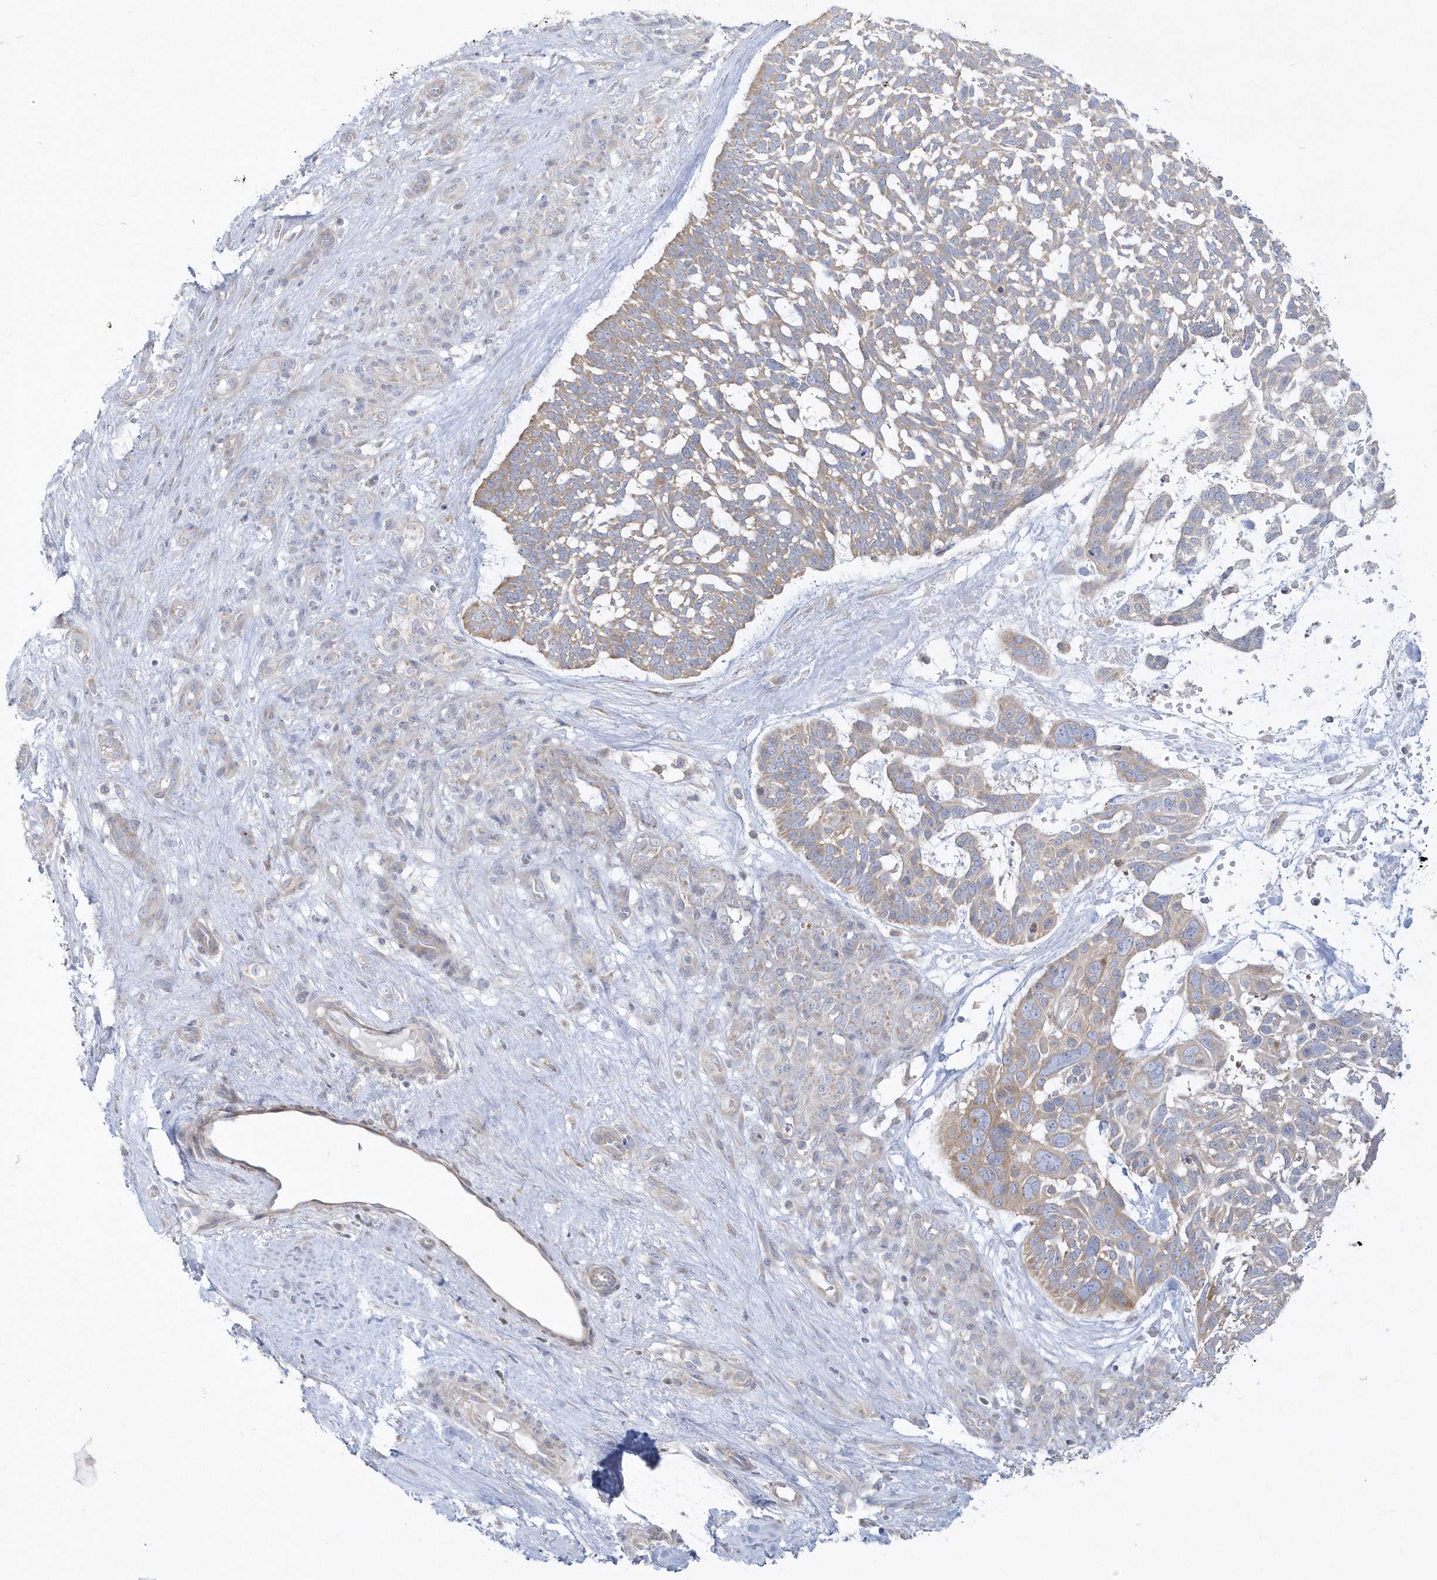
{"staining": {"intensity": "weak", "quantity": ">75%", "location": "cytoplasmic/membranous"}, "tissue": "skin cancer", "cell_type": "Tumor cells", "image_type": "cancer", "snomed": [{"axis": "morphology", "description": "Basal cell carcinoma"}, {"axis": "topography", "description": "Skin"}], "caption": "Basal cell carcinoma (skin) stained for a protein shows weak cytoplasmic/membranous positivity in tumor cells. (Stains: DAB in brown, nuclei in blue, Microscopy: brightfield microscopy at high magnification).", "gene": "DNAJC18", "patient": {"sex": "male", "age": 88}}